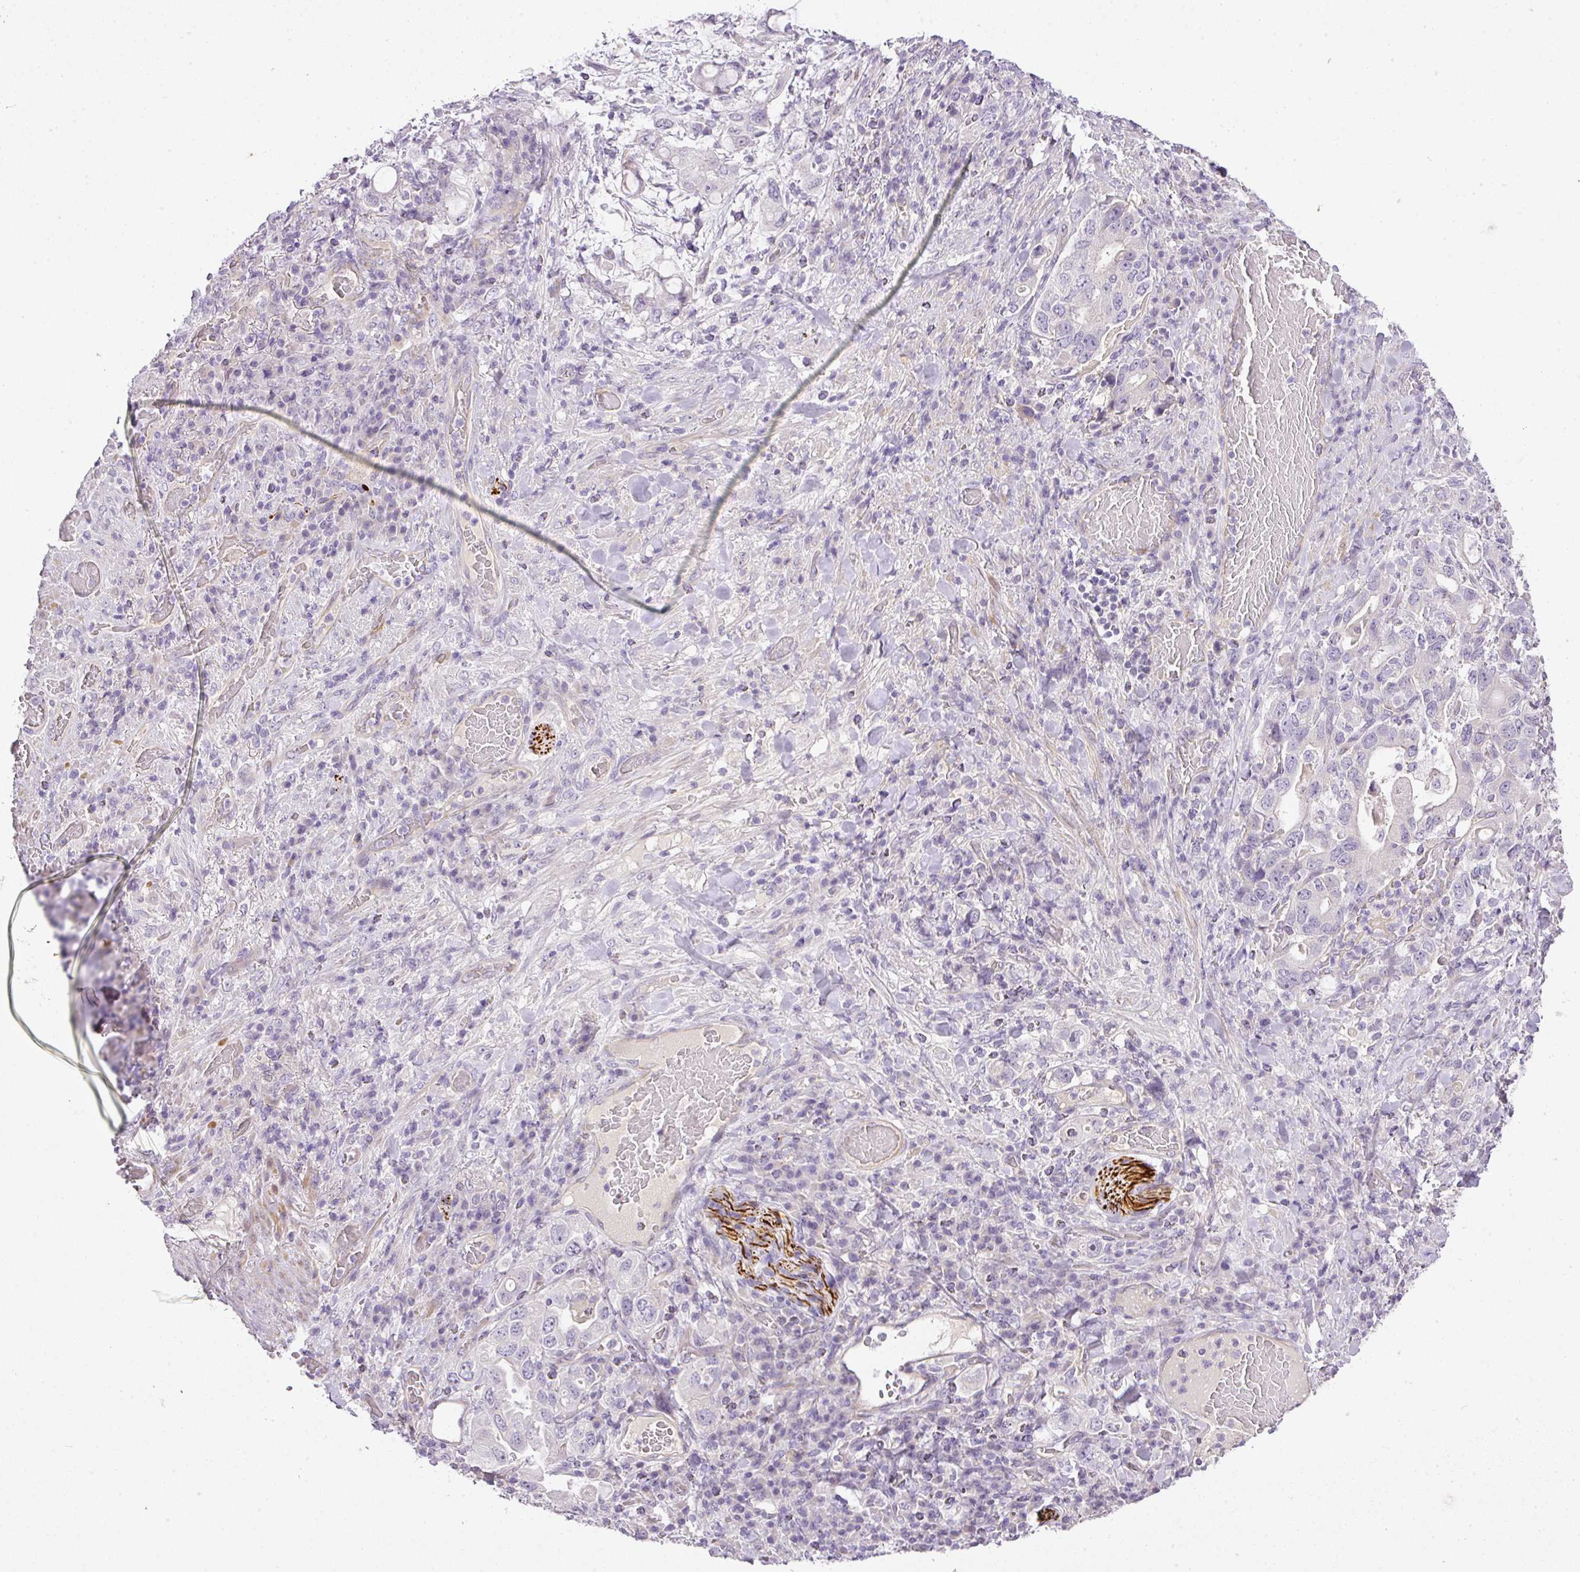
{"staining": {"intensity": "negative", "quantity": "none", "location": "none"}, "tissue": "stomach cancer", "cell_type": "Tumor cells", "image_type": "cancer", "snomed": [{"axis": "morphology", "description": "Adenocarcinoma, NOS"}, {"axis": "topography", "description": "Stomach, upper"}, {"axis": "topography", "description": "Stomach"}], "caption": "The micrograph shows no significant positivity in tumor cells of stomach cancer.", "gene": "RAX2", "patient": {"sex": "male", "age": 62}}